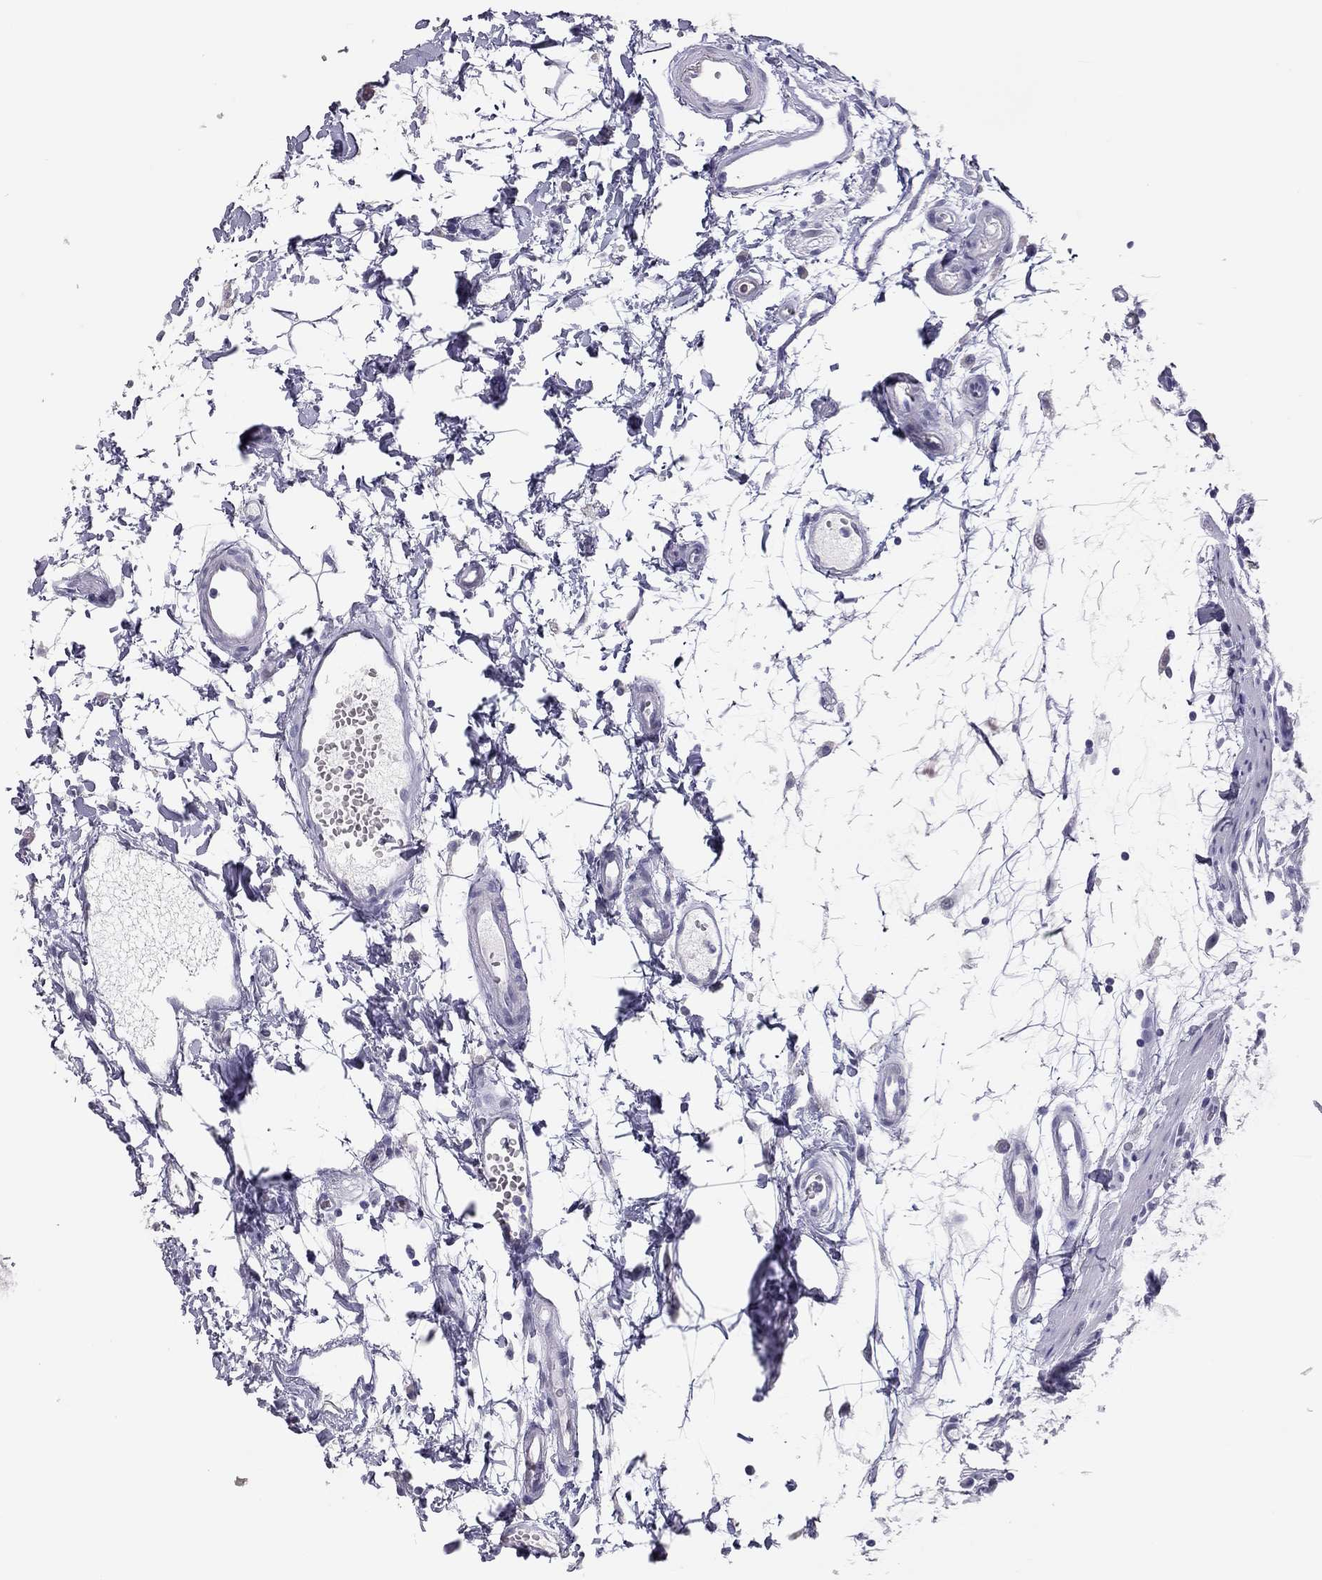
{"staining": {"intensity": "negative", "quantity": "none", "location": "none"}, "tissue": "colon", "cell_type": "Endothelial cells", "image_type": "normal", "snomed": [{"axis": "morphology", "description": "Normal tissue, NOS"}, {"axis": "morphology", "description": "Adenocarcinoma, NOS"}, {"axis": "topography", "description": "Colon"}], "caption": "Endothelial cells show no significant positivity in benign colon.", "gene": "PHOX2A", "patient": {"sex": "male", "age": 65}}